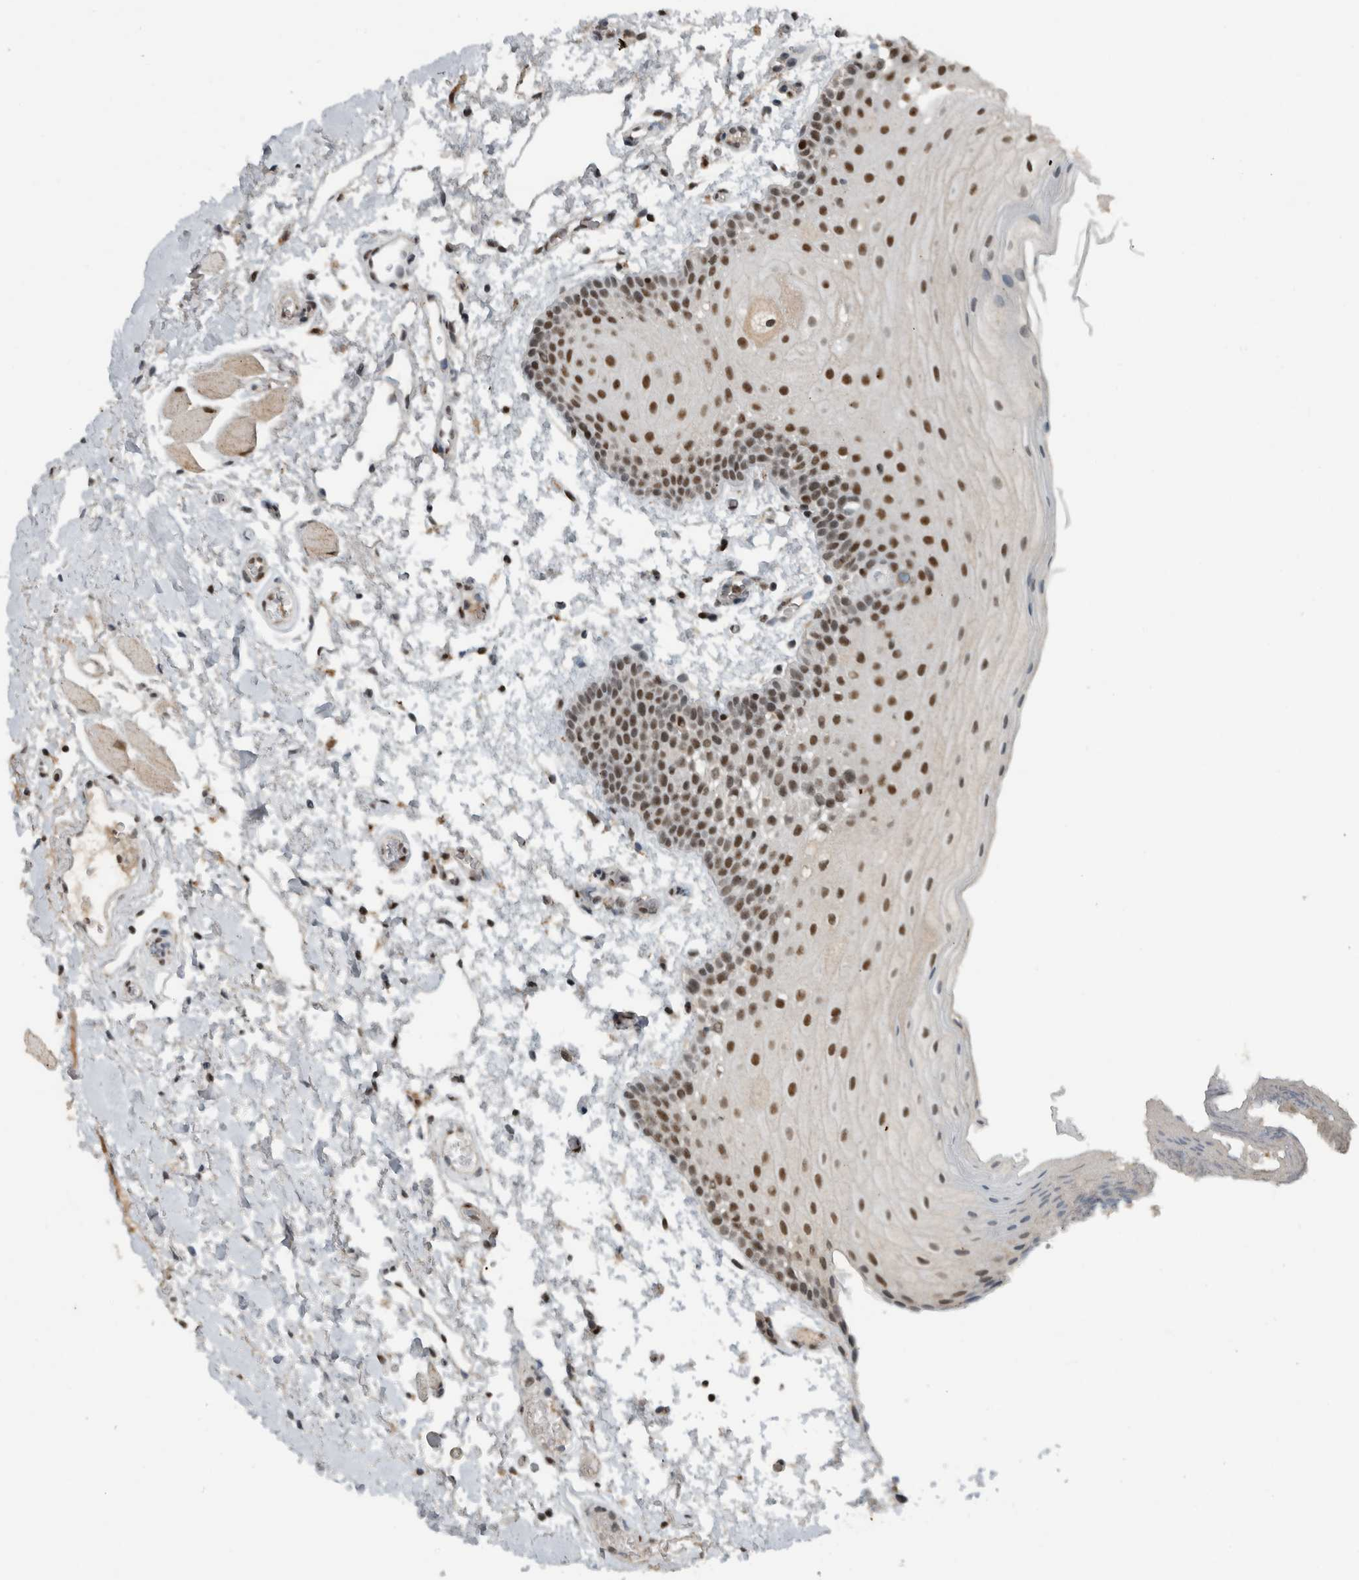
{"staining": {"intensity": "strong", "quantity": ">75%", "location": "nuclear"}, "tissue": "oral mucosa", "cell_type": "Squamous epithelial cells", "image_type": "normal", "snomed": [{"axis": "morphology", "description": "Normal tissue, NOS"}, {"axis": "topography", "description": "Oral tissue"}], "caption": "Approximately >75% of squamous epithelial cells in unremarkable oral mucosa demonstrate strong nuclear protein staining as visualized by brown immunohistochemical staining.", "gene": "ZNF24", "patient": {"sex": "male", "age": 62}}